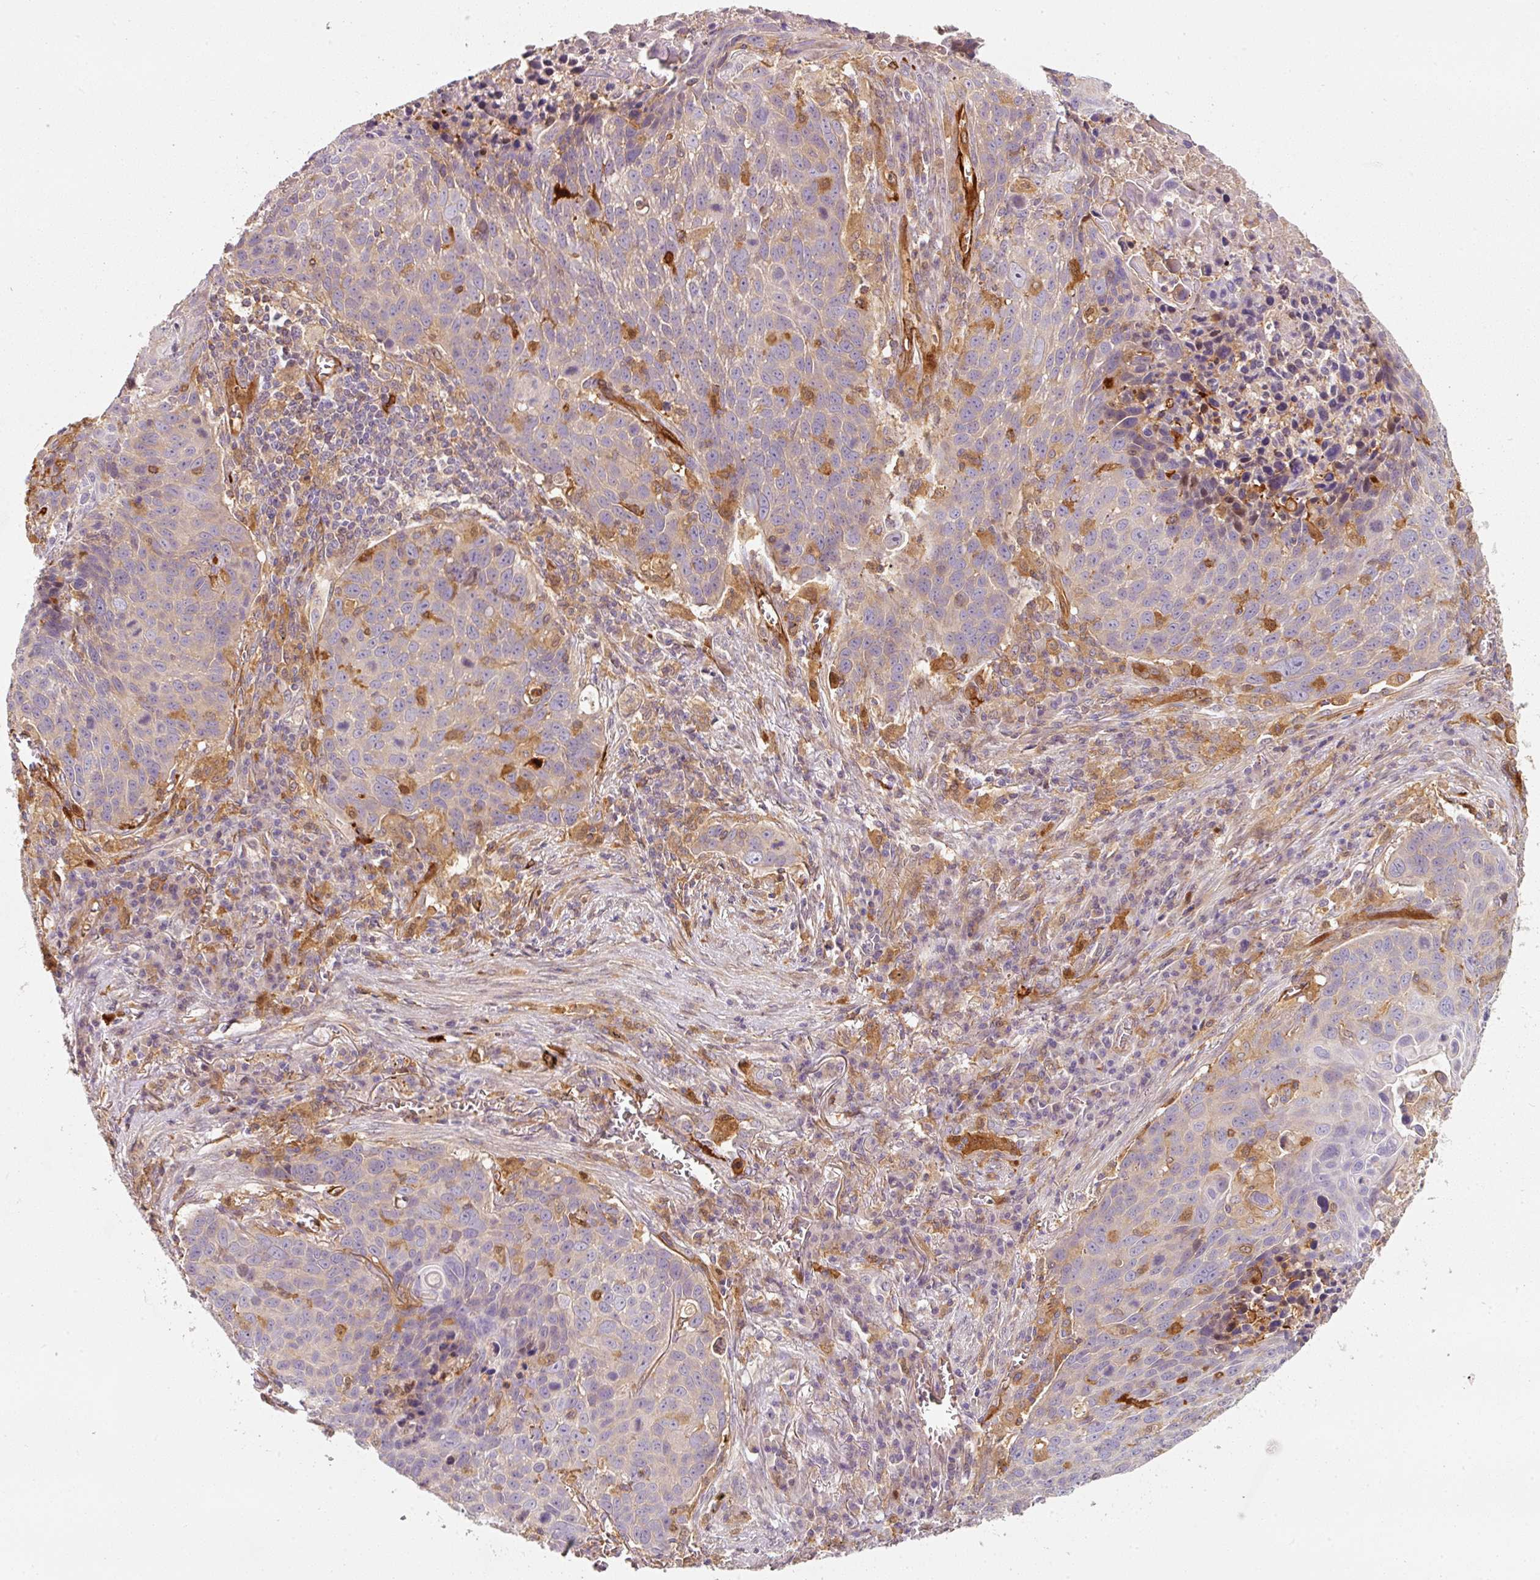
{"staining": {"intensity": "weak", "quantity": "<25%", "location": "cytoplasmic/membranous"}, "tissue": "lung cancer", "cell_type": "Tumor cells", "image_type": "cancer", "snomed": [{"axis": "morphology", "description": "Squamous cell carcinoma, NOS"}, {"axis": "topography", "description": "Lung"}], "caption": "A high-resolution histopathology image shows IHC staining of lung cancer, which exhibits no significant positivity in tumor cells.", "gene": "IQGAP2", "patient": {"sex": "male", "age": 78}}